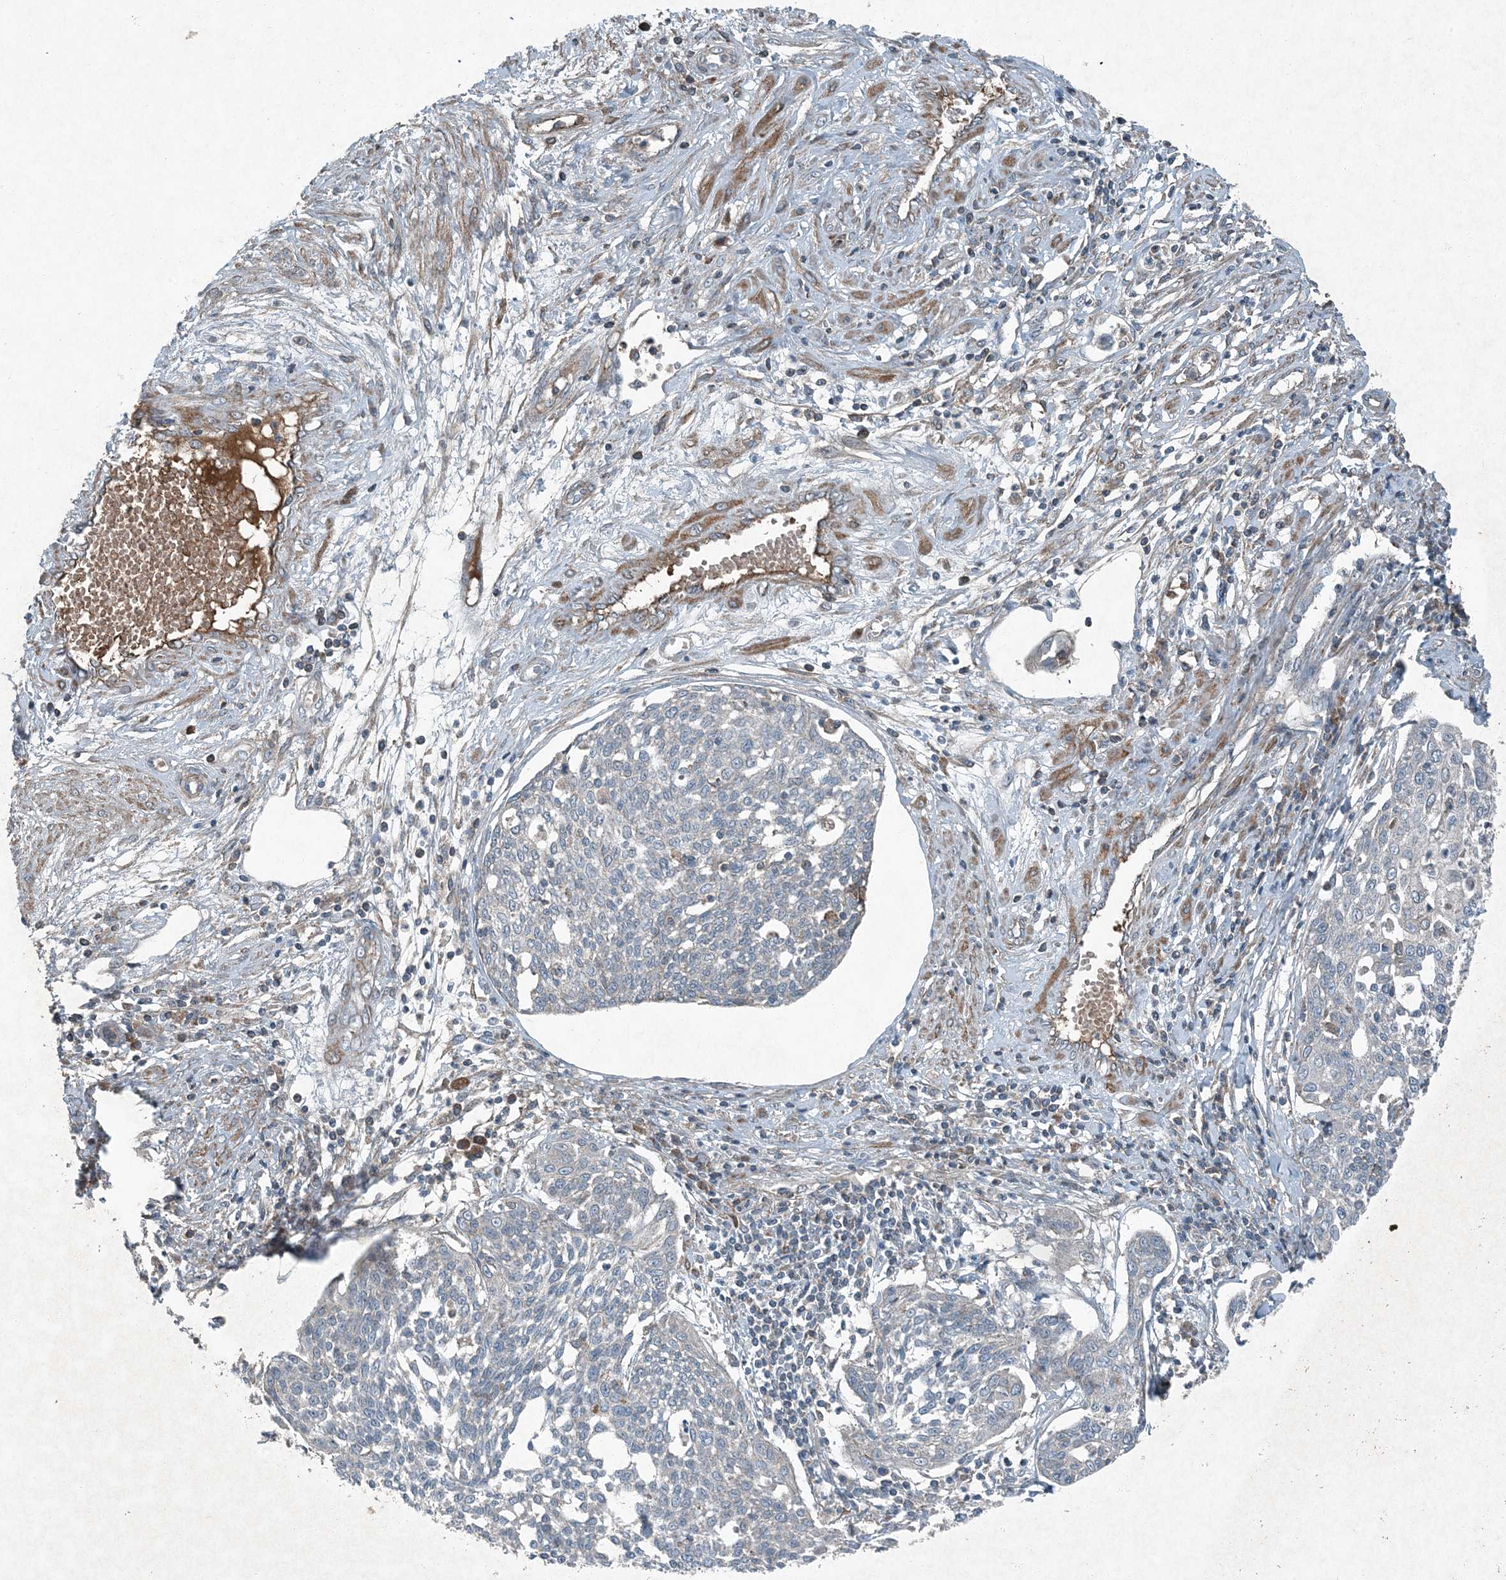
{"staining": {"intensity": "negative", "quantity": "none", "location": "none"}, "tissue": "cervical cancer", "cell_type": "Tumor cells", "image_type": "cancer", "snomed": [{"axis": "morphology", "description": "Squamous cell carcinoma, NOS"}, {"axis": "topography", "description": "Cervix"}], "caption": "Immunohistochemical staining of human cervical squamous cell carcinoma exhibits no significant positivity in tumor cells. (DAB immunohistochemistry (IHC), high magnification).", "gene": "APOM", "patient": {"sex": "female", "age": 34}}